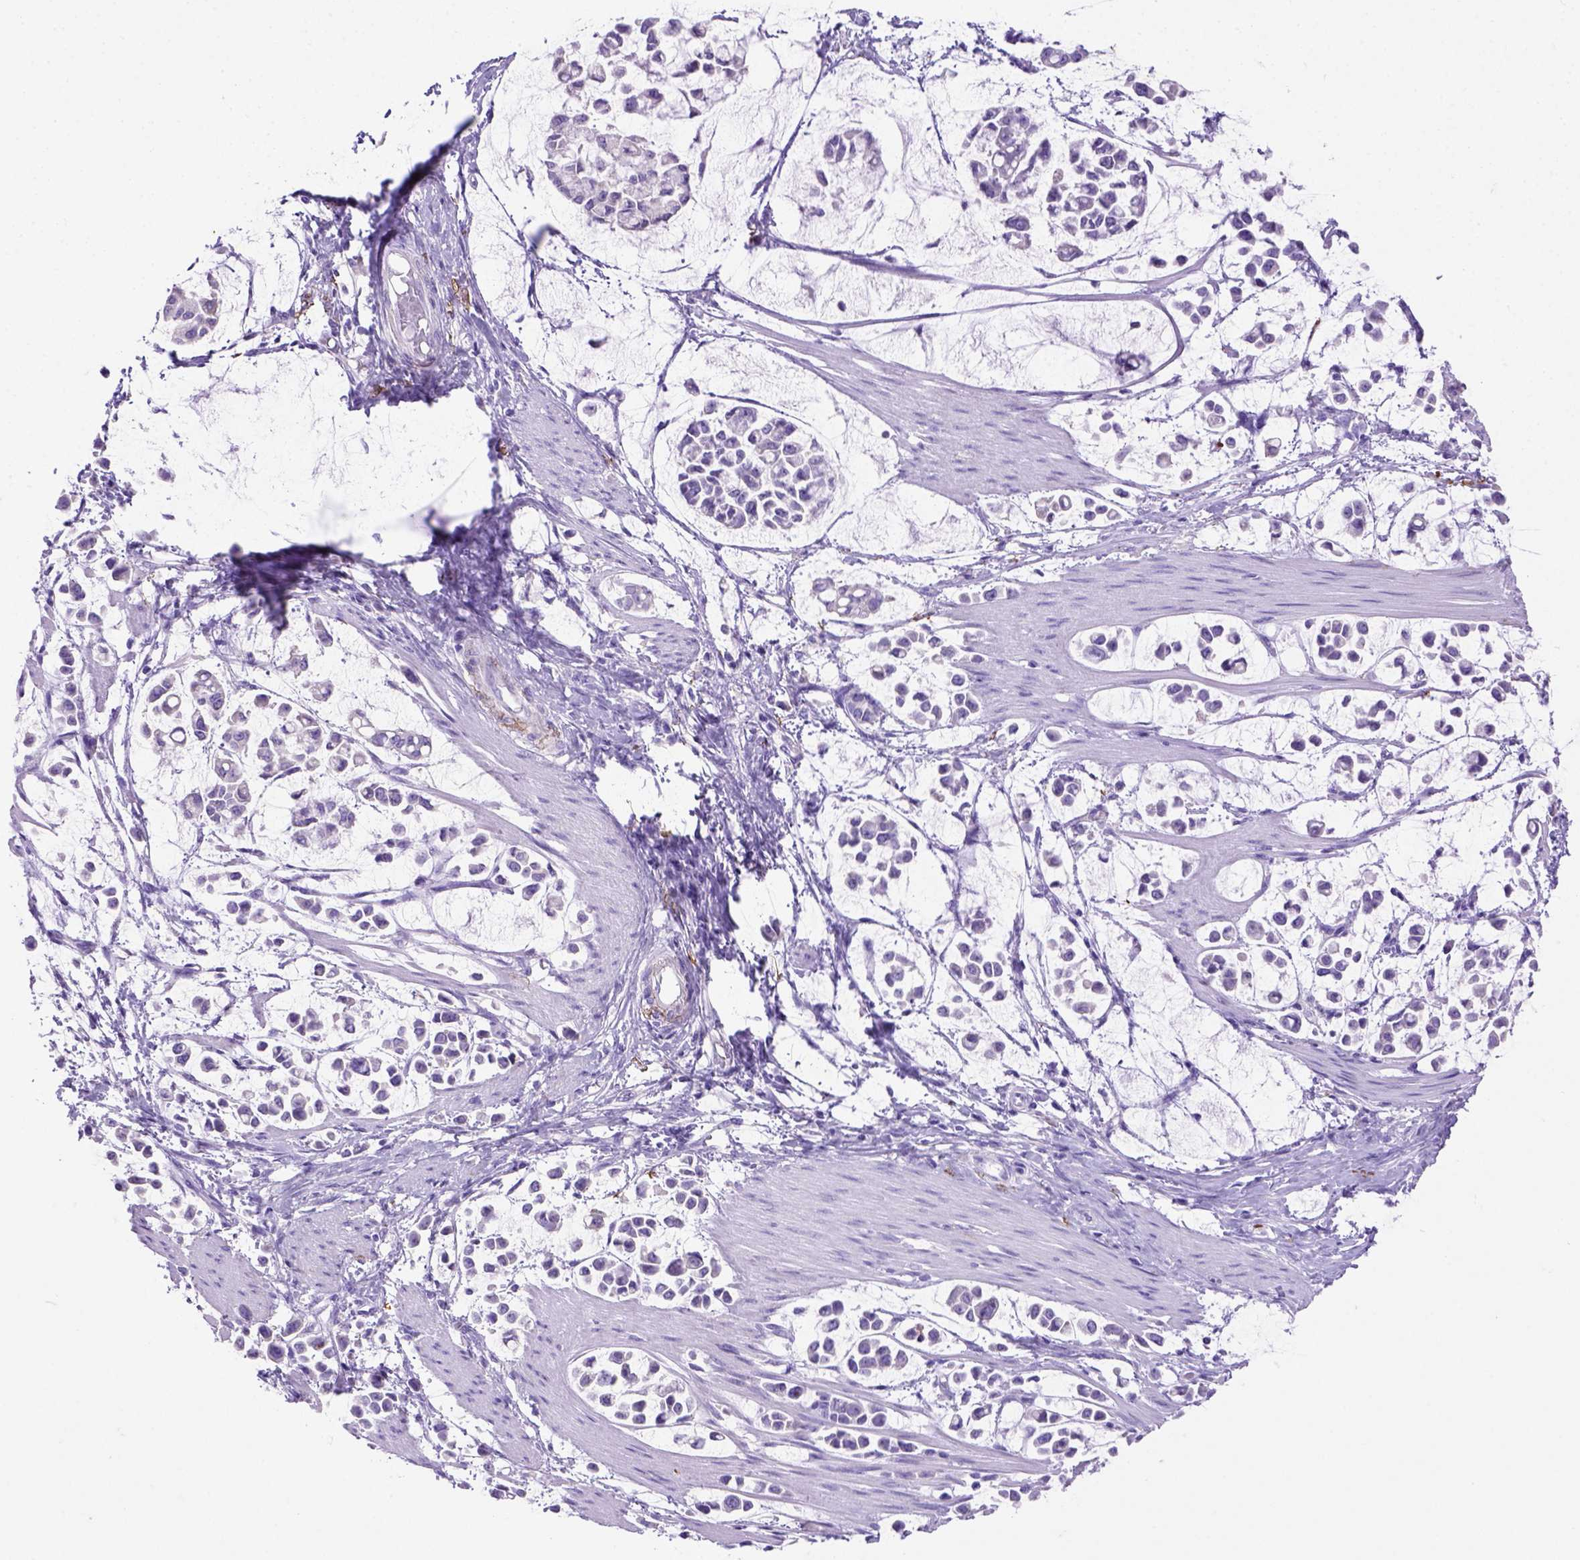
{"staining": {"intensity": "negative", "quantity": "none", "location": "none"}, "tissue": "stomach cancer", "cell_type": "Tumor cells", "image_type": "cancer", "snomed": [{"axis": "morphology", "description": "Adenocarcinoma, NOS"}, {"axis": "topography", "description": "Stomach"}], "caption": "Immunohistochemistry image of neoplastic tissue: stomach cancer (adenocarcinoma) stained with DAB (3,3'-diaminobenzidine) reveals no significant protein staining in tumor cells.", "gene": "SIRPD", "patient": {"sex": "male", "age": 82}}